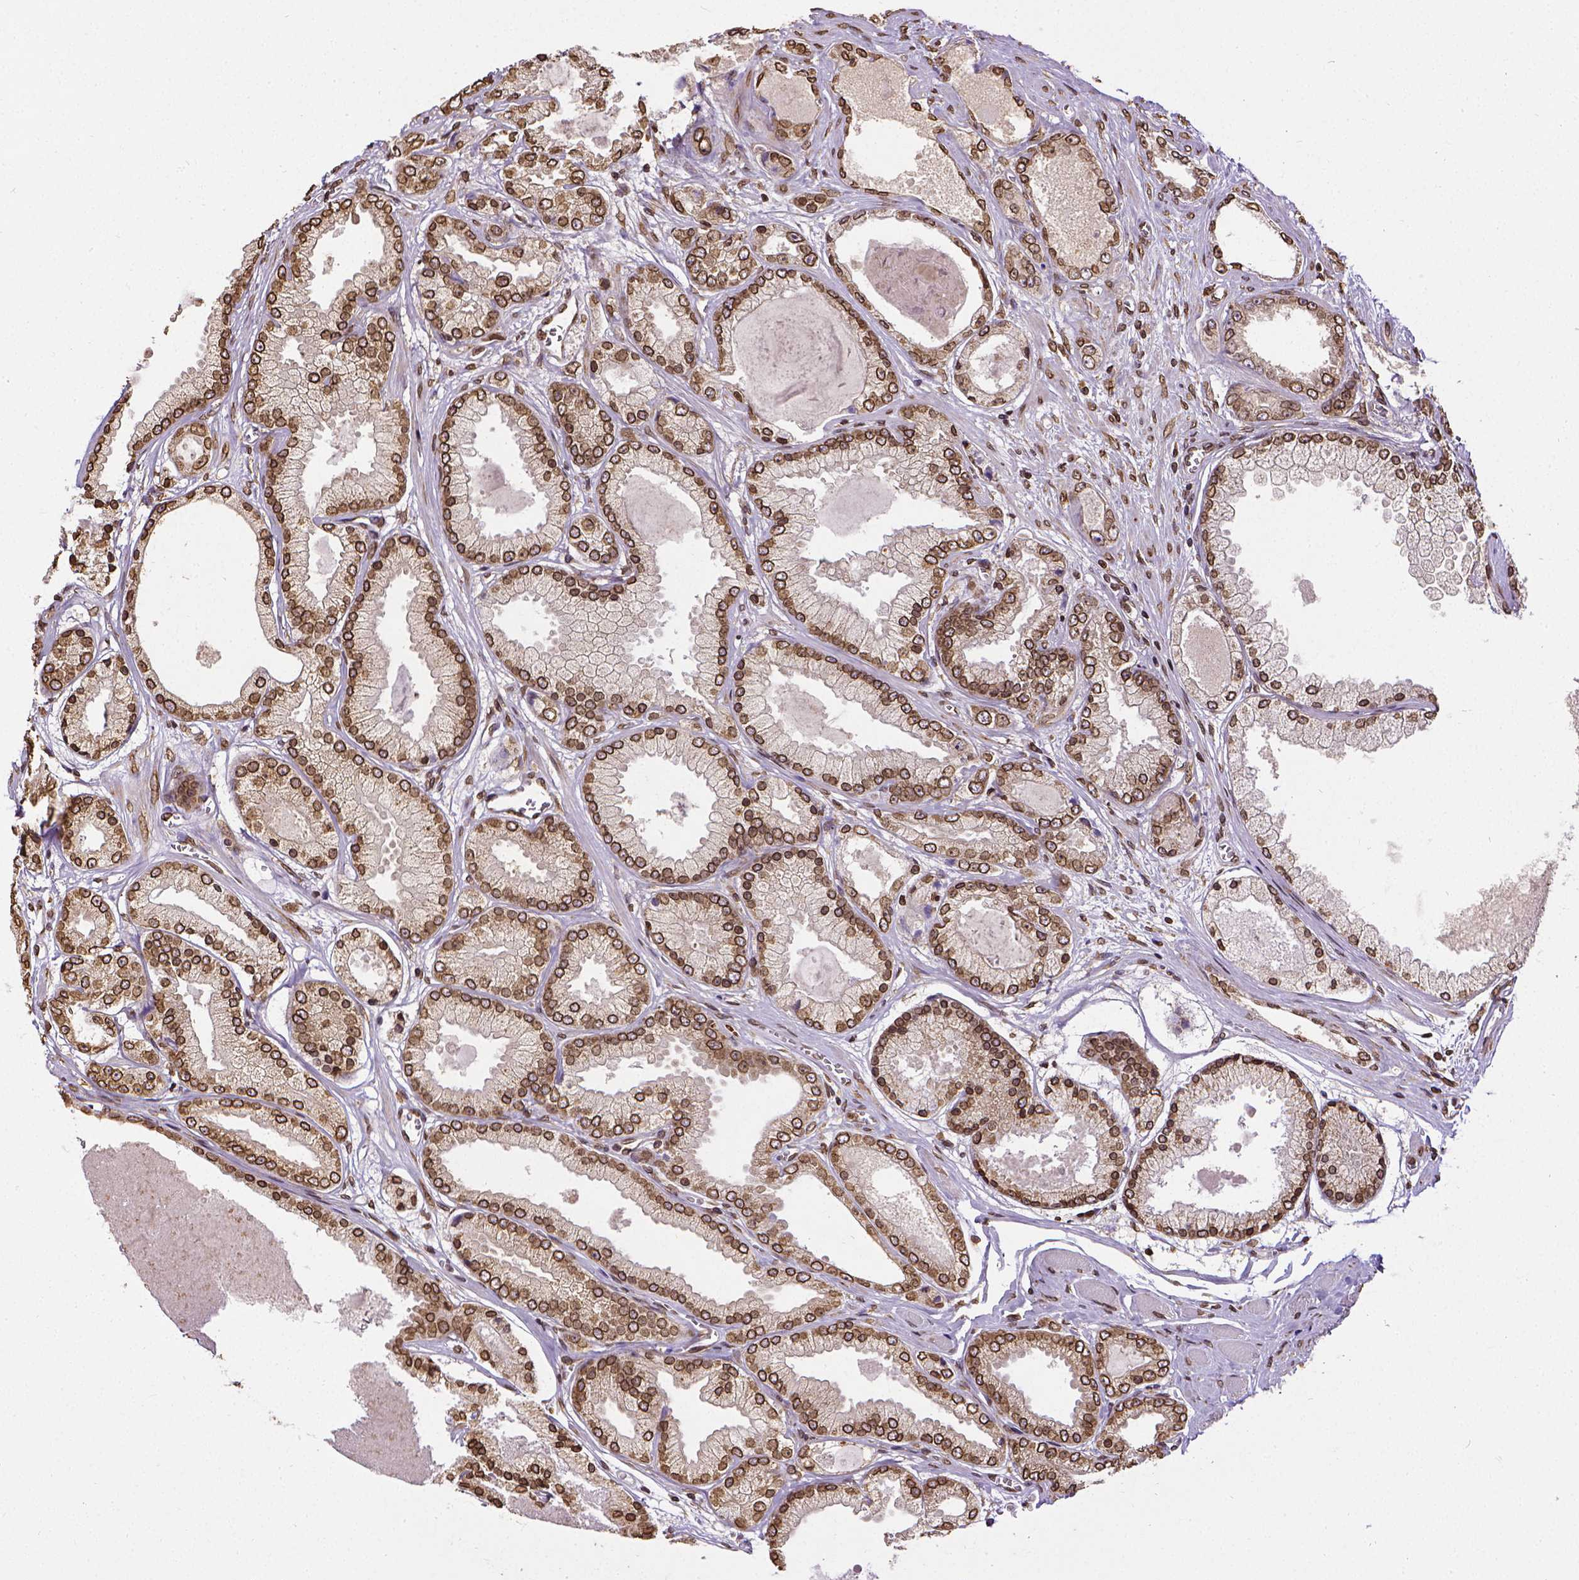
{"staining": {"intensity": "strong", "quantity": ">75%", "location": "cytoplasmic/membranous,nuclear"}, "tissue": "prostate cancer", "cell_type": "Tumor cells", "image_type": "cancer", "snomed": [{"axis": "morphology", "description": "Adenocarcinoma, High grade"}, {"axis": "topography", "description": "Prostate"}], "caption": "Strong cytoplasmic/membranous and nuclear protein staining is present in approximately >75% of tumor cells in prostate cancer. (DAB IHC, brown staining for protein, blue staining for nuclei).", "gene": "MTDH", "patient": {"sex": "male", "age": 67}}